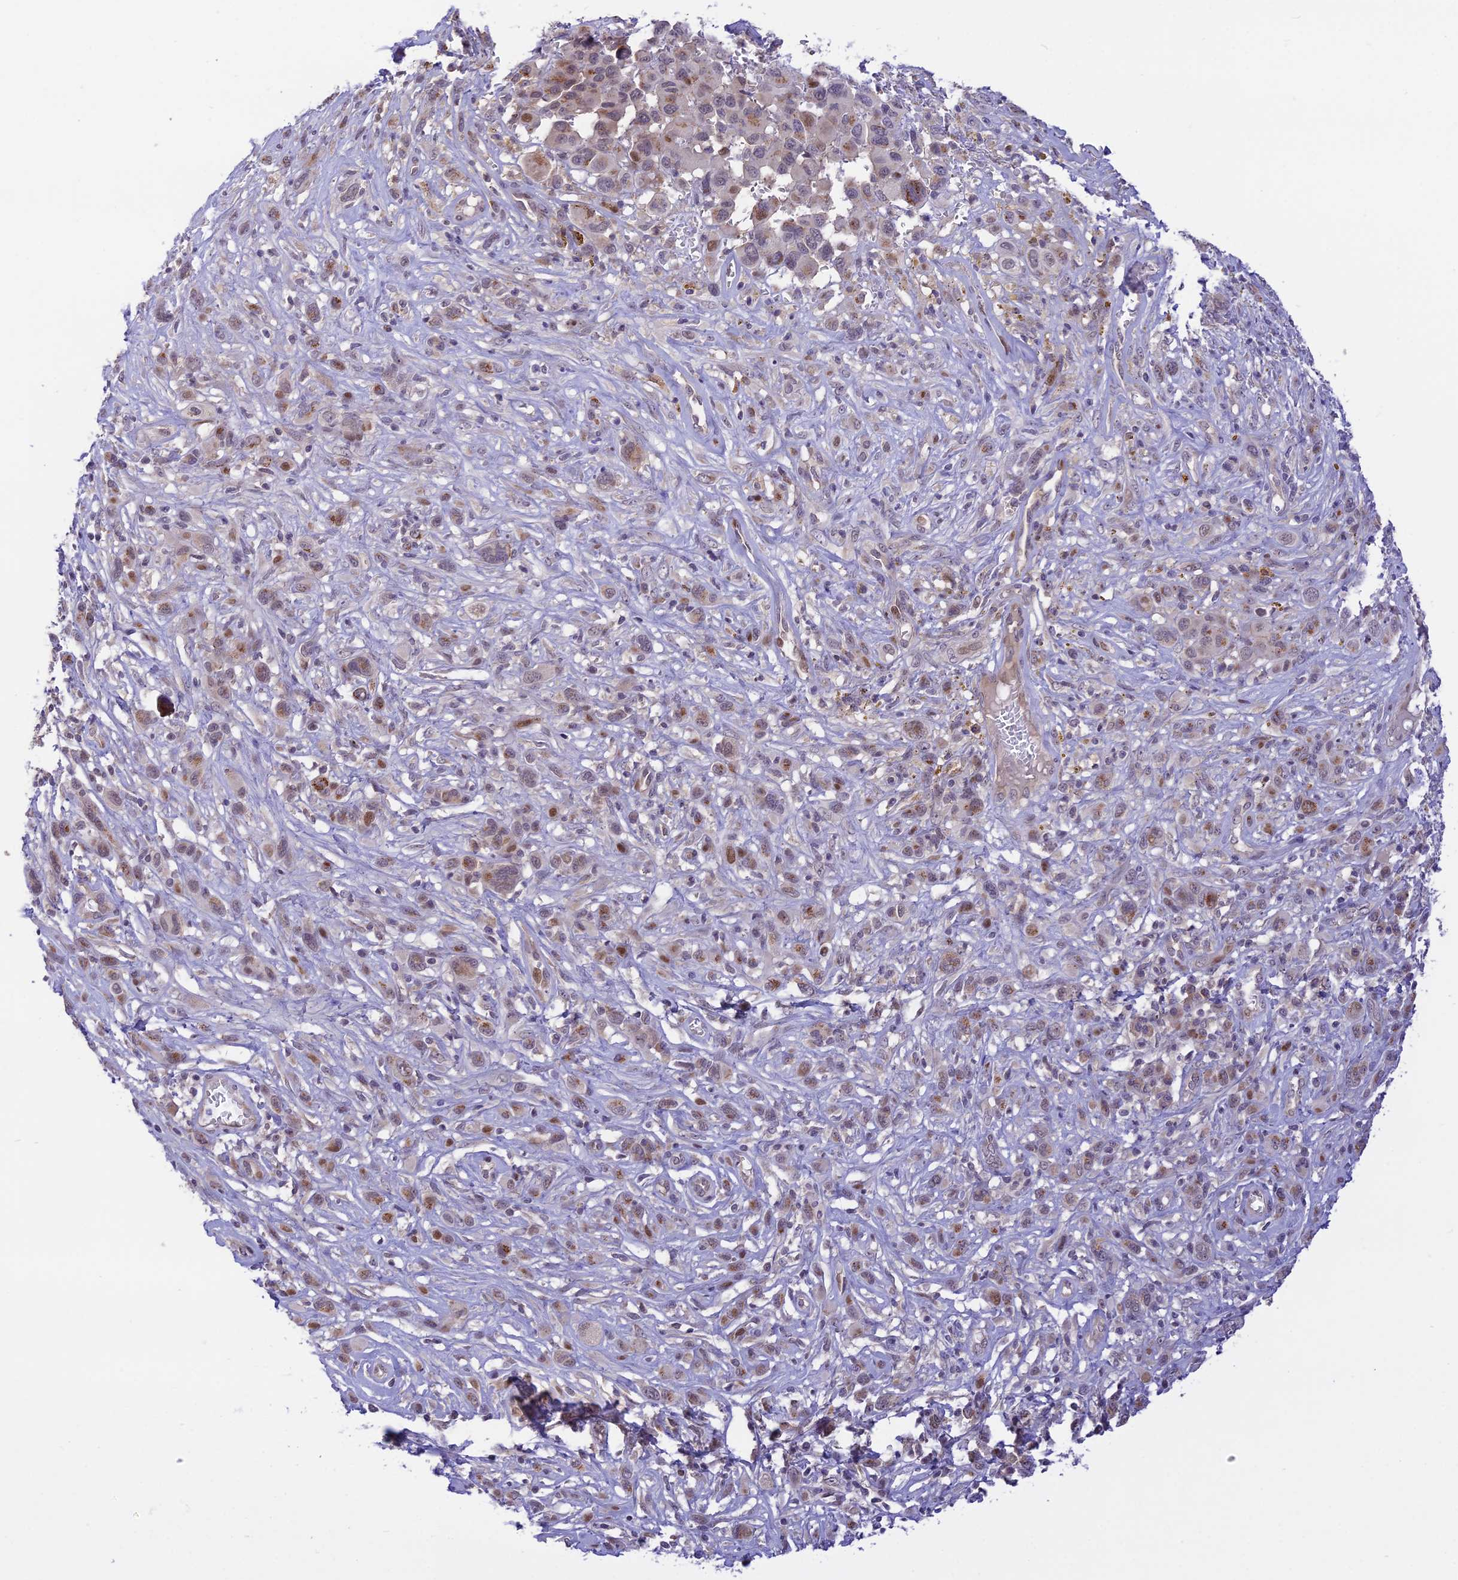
{"staining": {"intensity": "moderate", "quantity": "<25%", "location": "cytoplasmic/membranous"}, "tissue": "melanoma", "cell_type": "Tumor cells", "image_type": "cancer", "snomed": [{"axis": "morphology", "description": "Malignant melanoma, NOS"}, {"axis": "topography", "description": "Skin of trunk"}], "caption": "A high-resolution histopathology image shows immunohistochemistry (IHC) staining of malignant melanoma, which exhibits moderate cytoplasmic/membranous positivity in approximately <25% of tumor cells.", "gene": "ZNF837", "patient": {"sex": "male", "age": 71}}